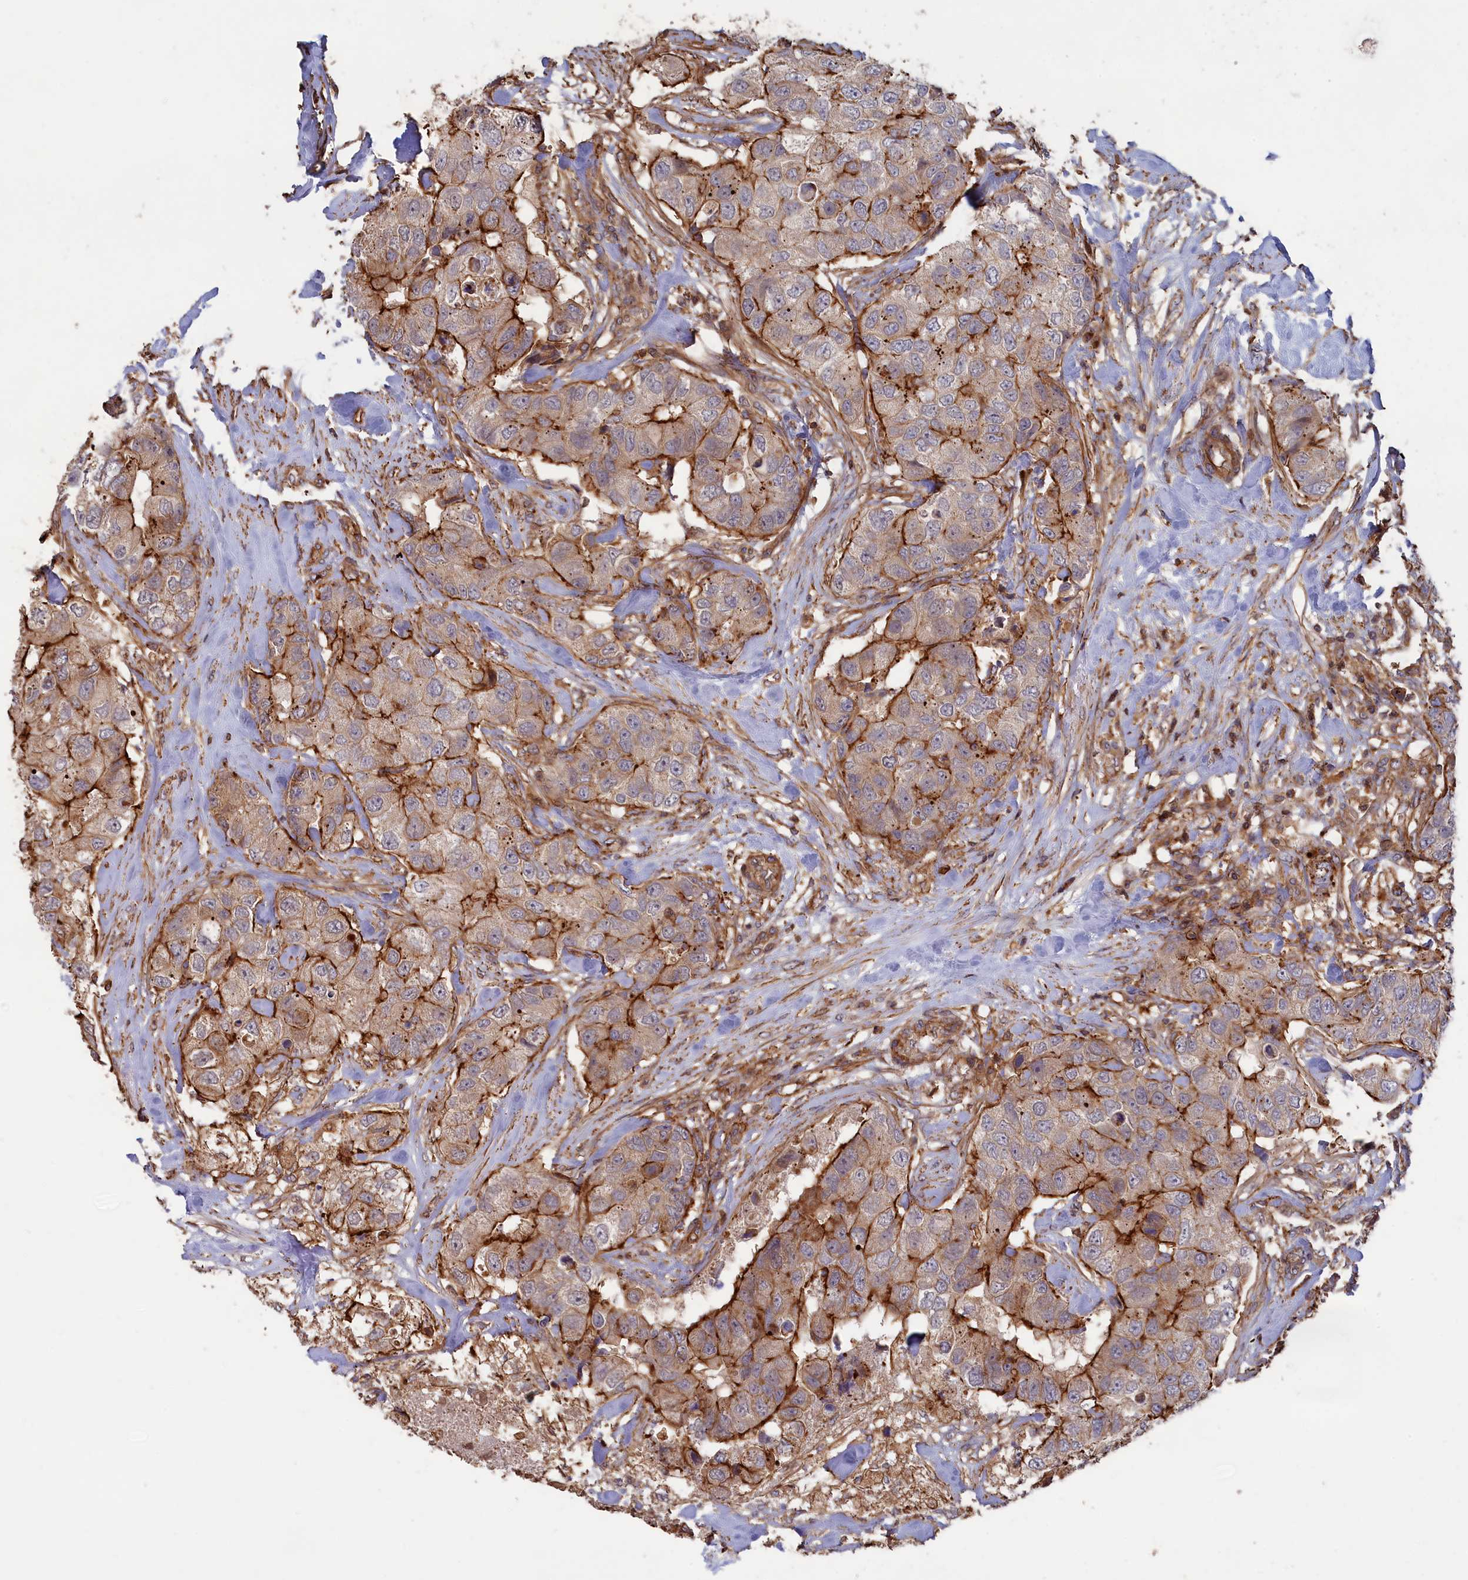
{"staining": {"intensity": "strong", "quantity": "25%-75%", "location": "cytoplasmic/membranous"}, "tissue": "breast cancer", "cell_type": "Tumor cells", "image_type": "cancer", "snomed": [{"axis": "morphology", "description": "Duct carcinoma"}, {"axis": "topography", "description": "Breast"}], "caption": "DAB immunohistochemical staining of human invasive ductal carcinoma (breast) demonstrates strong cytoplasmic/membranous protein expression in about 25%-75% of tumor cells.", "gene": "ANKRD27", "patient": {"sex": "female", "age": 62}}